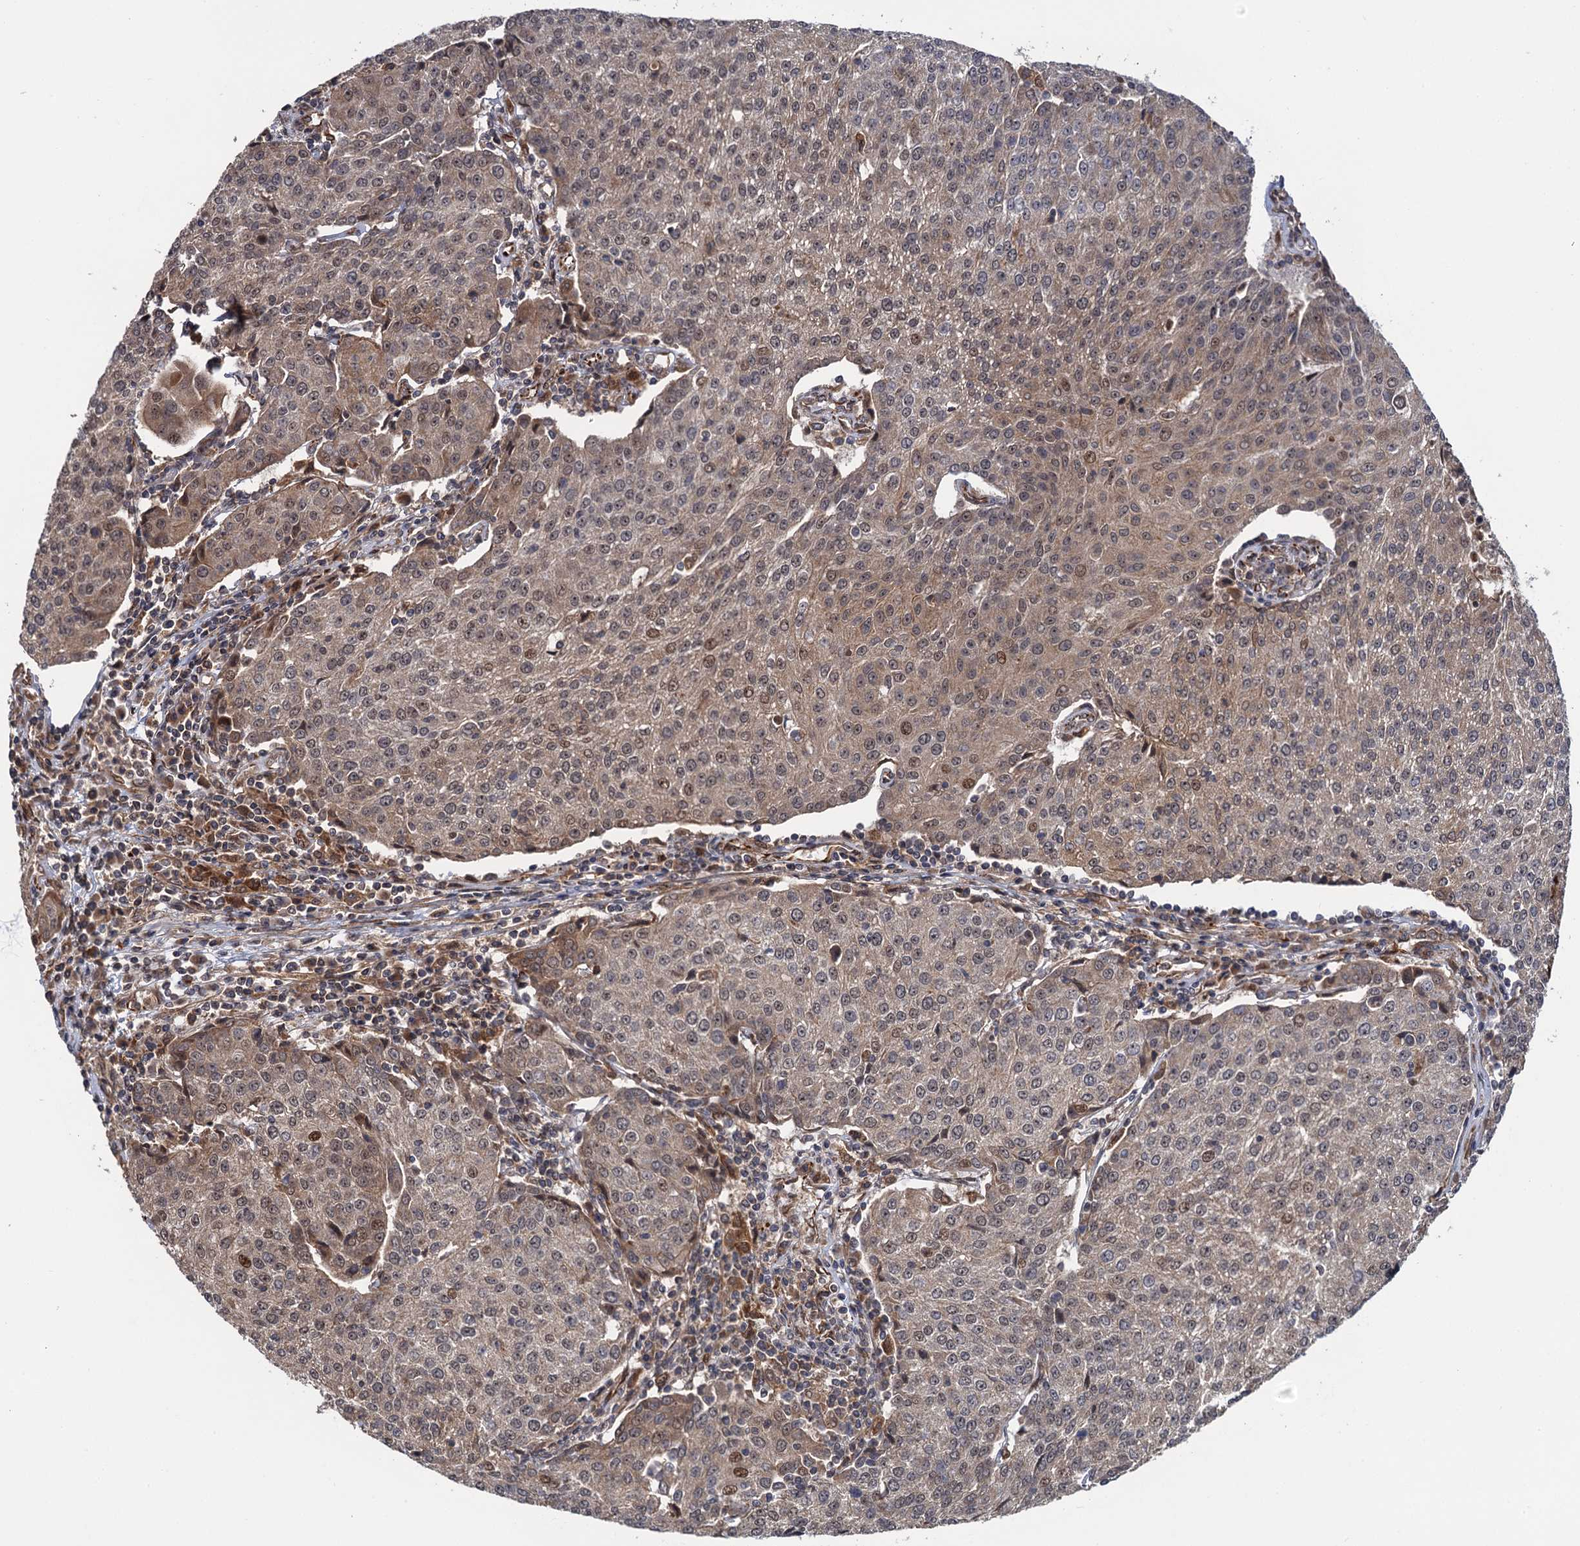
{"staining": {"intensity": "weak", "quantity": ">75%", "location": "cytoplasmic/membranous,nuclear"}, "tissue": "urothelial cancer", "cell_type": "Tumor cells", "image_type": "cancer", "snomed": [{"axis": "morphology", "description": "Urothelial carcinoma, High grade"}, {"axis": "topography", "description": "Urinary bladder"}], "caption": "Weak cytoplasmic/membranous and nuclear staining for a protein is present in approximately >75% of tumor cells of urothelial cancer using immunohistochemistry.", "gene": "FSIP1", "patient": {"sex": "female", "age": 85}}